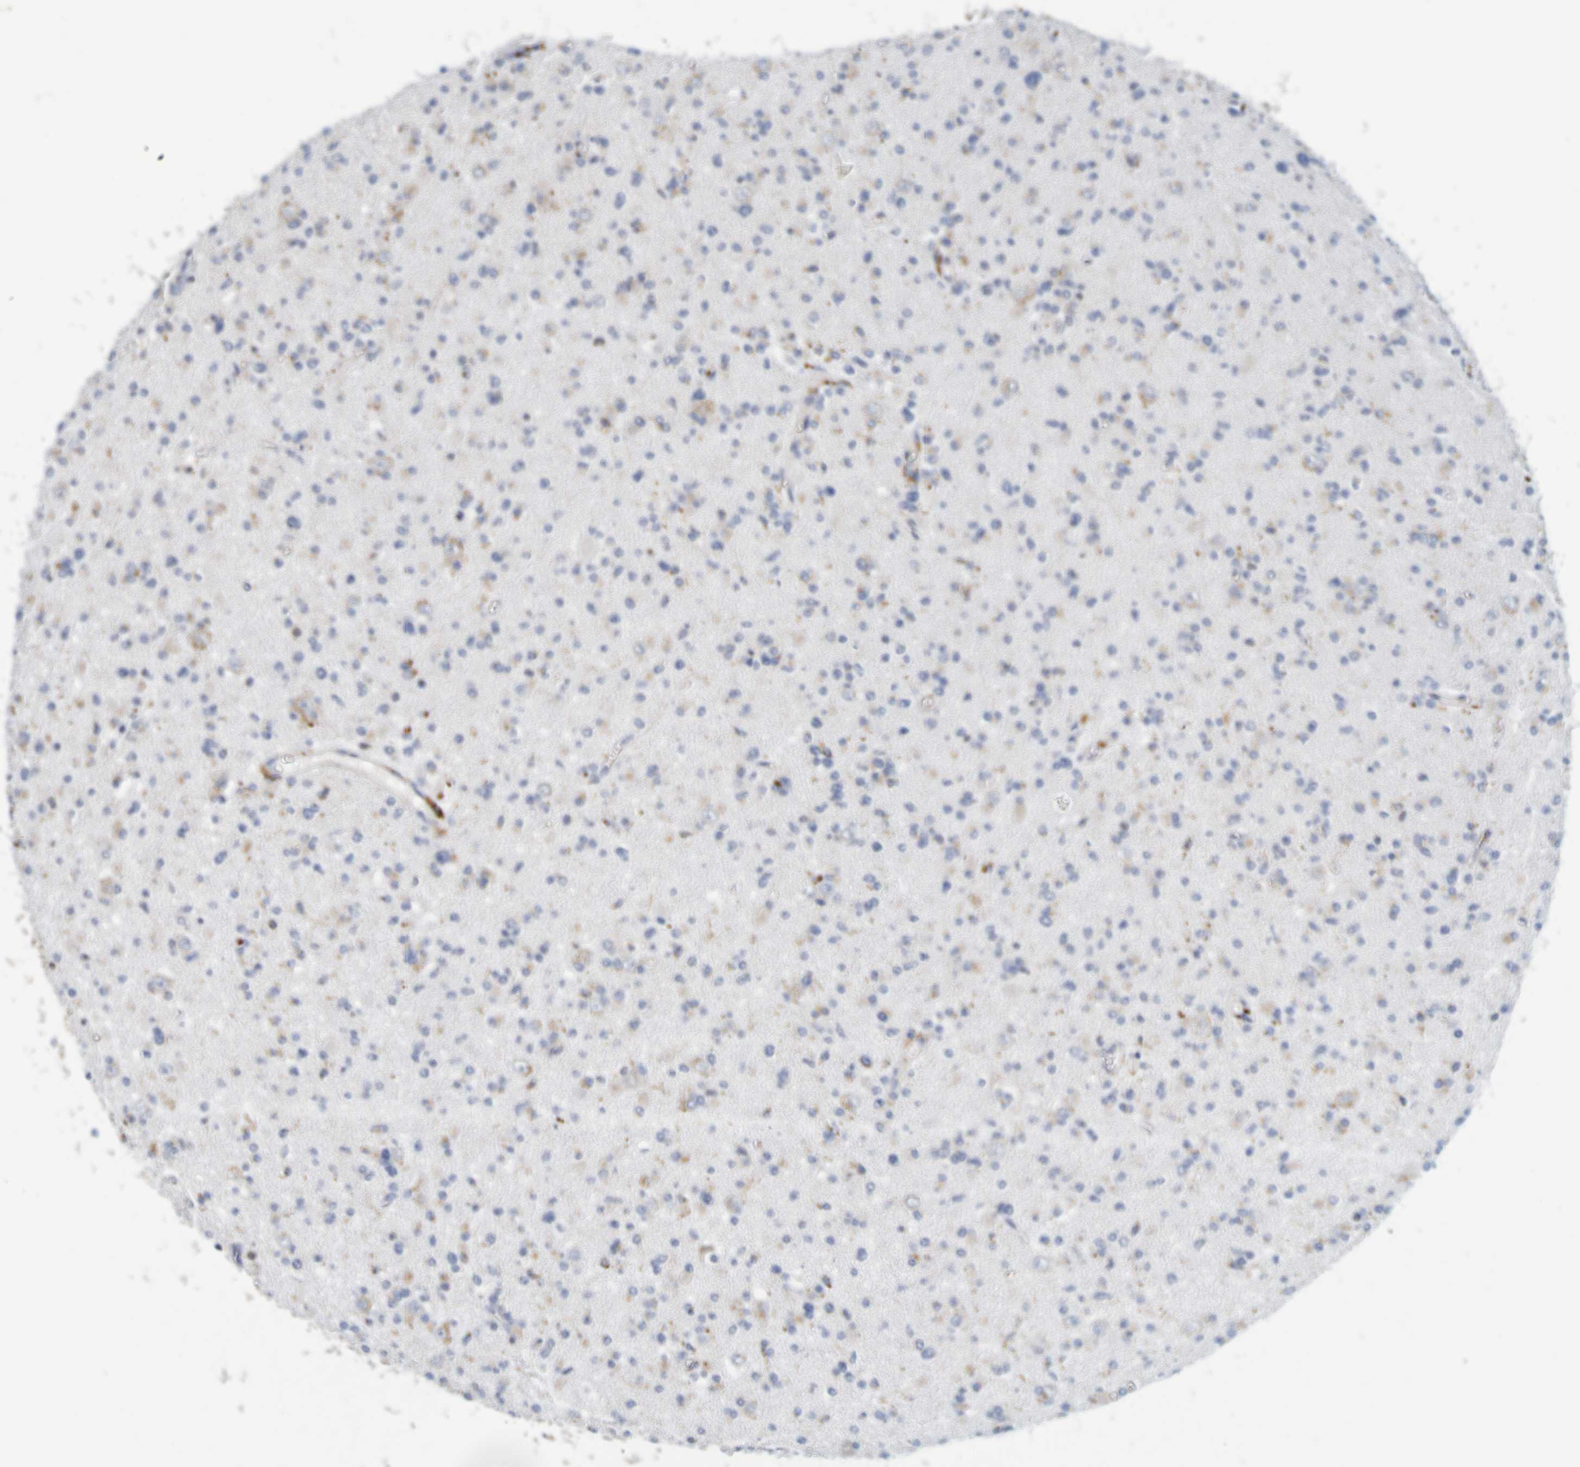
{"staining": {"intensity": "weak", "quantity": "25%-75%", "location": "cytoplasmic/membranous"}, "tissue": "glioma", "cell_type": "Tumor cells", "image_type": "cancer", "snomed": [{"axis": "morphology", "description": "Glioma, malignant, Low grade"}, {"axis": "topography", "description": "Brain"}], "caption": "Protein staining of low-grade glioma (malignant) tissue reveals weak cytoplasmic/membranous expression in approximately 25%-75% of tumor cells.", "gene": "TPH1", "patient": {"sex": "female", "age": 22}}